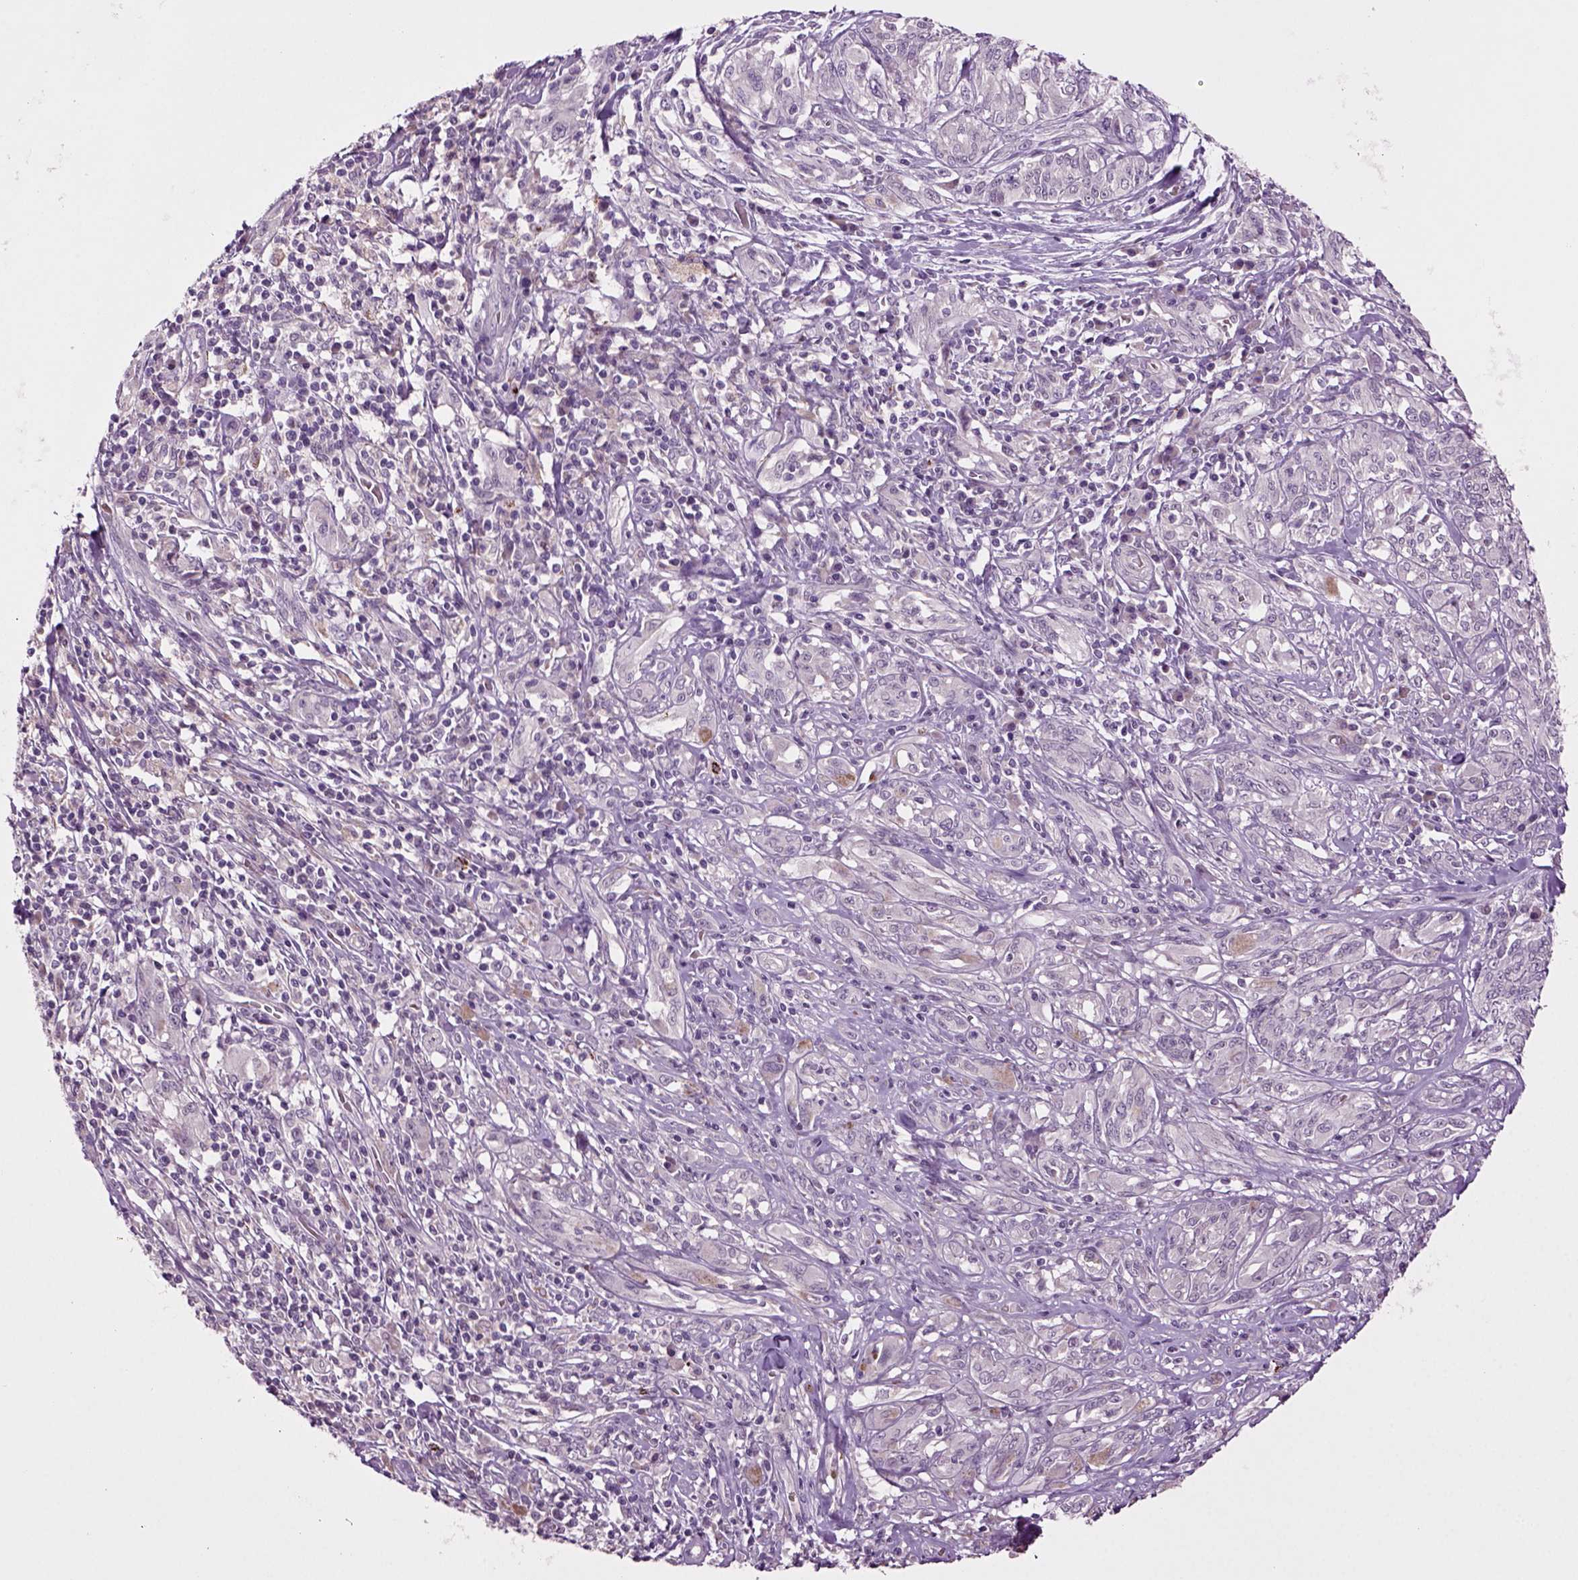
{"staining": {"intensity": "negative", "quantity": "none", "location": "none"}, "tissue": "melanoma", "cell_type": "Tumor cells", "image_type": "cancer", "snomed": [{"axis": "morphology", "description": "Malignant melanoma, NOS"}, {"axis": "topography", "description": "Skin"}], "caption": "Tumor cells are negative for protein expression in human malignant melanoma. (DAB immunohistochemistry (IHC), high magnification).", "gene": "SLC17A6", "patient": {"sex": "female", "age": 91}}